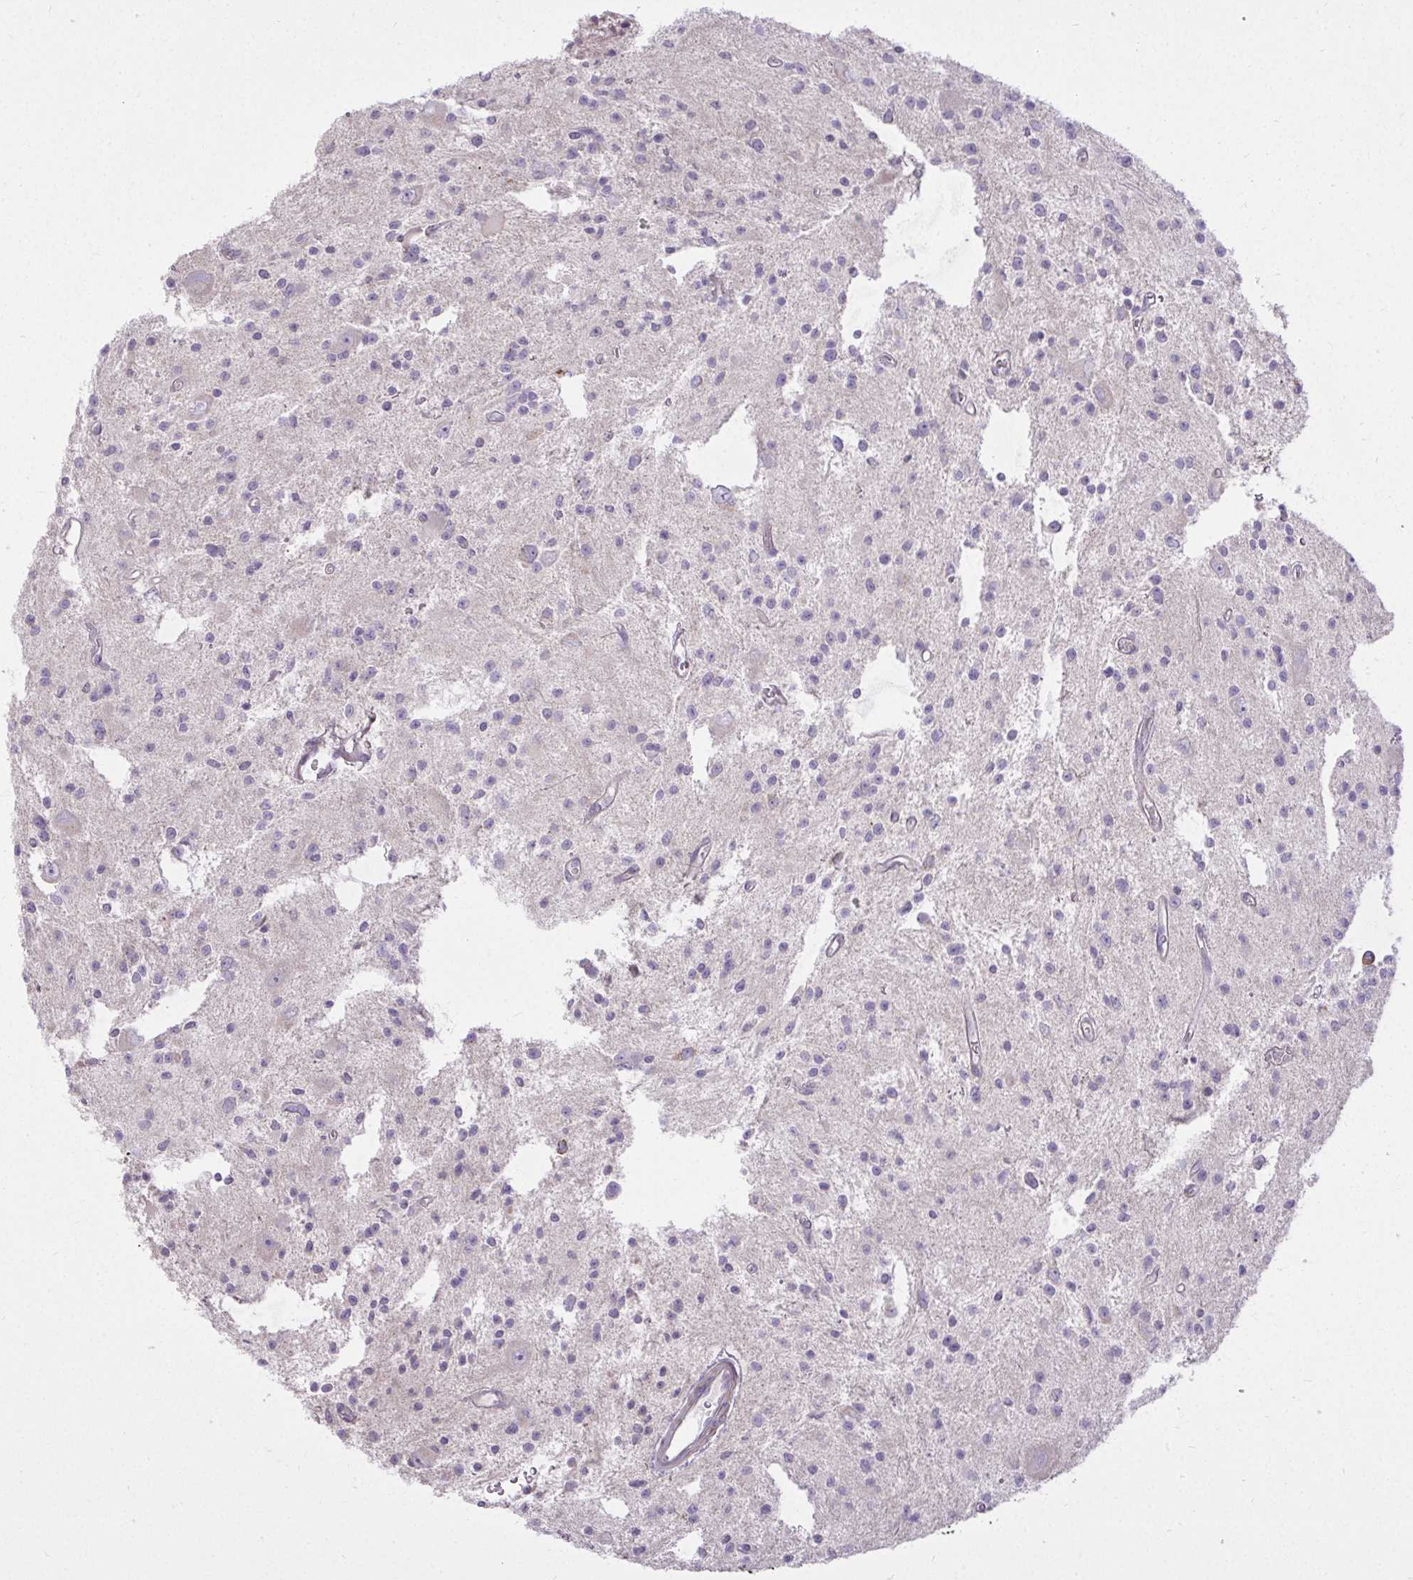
{"staining": {"intensity": "negative", "quantity": "none", "location": "none"}, "tissue": "glioma", "cell_type": "Tumor cells", "image_type": "cancer", "snomed": [{"axis": "morphology", "description": "Glioma, malignant, Low grade"}, {"axis": "topography", "description": "Brain"}], "caption": "Micrograph shows no protein staining in tumor cells of malignant glioma (low-grade) tissue.", "gene": "STRIP1", "patient": {"sex": "male", "age": 43}}